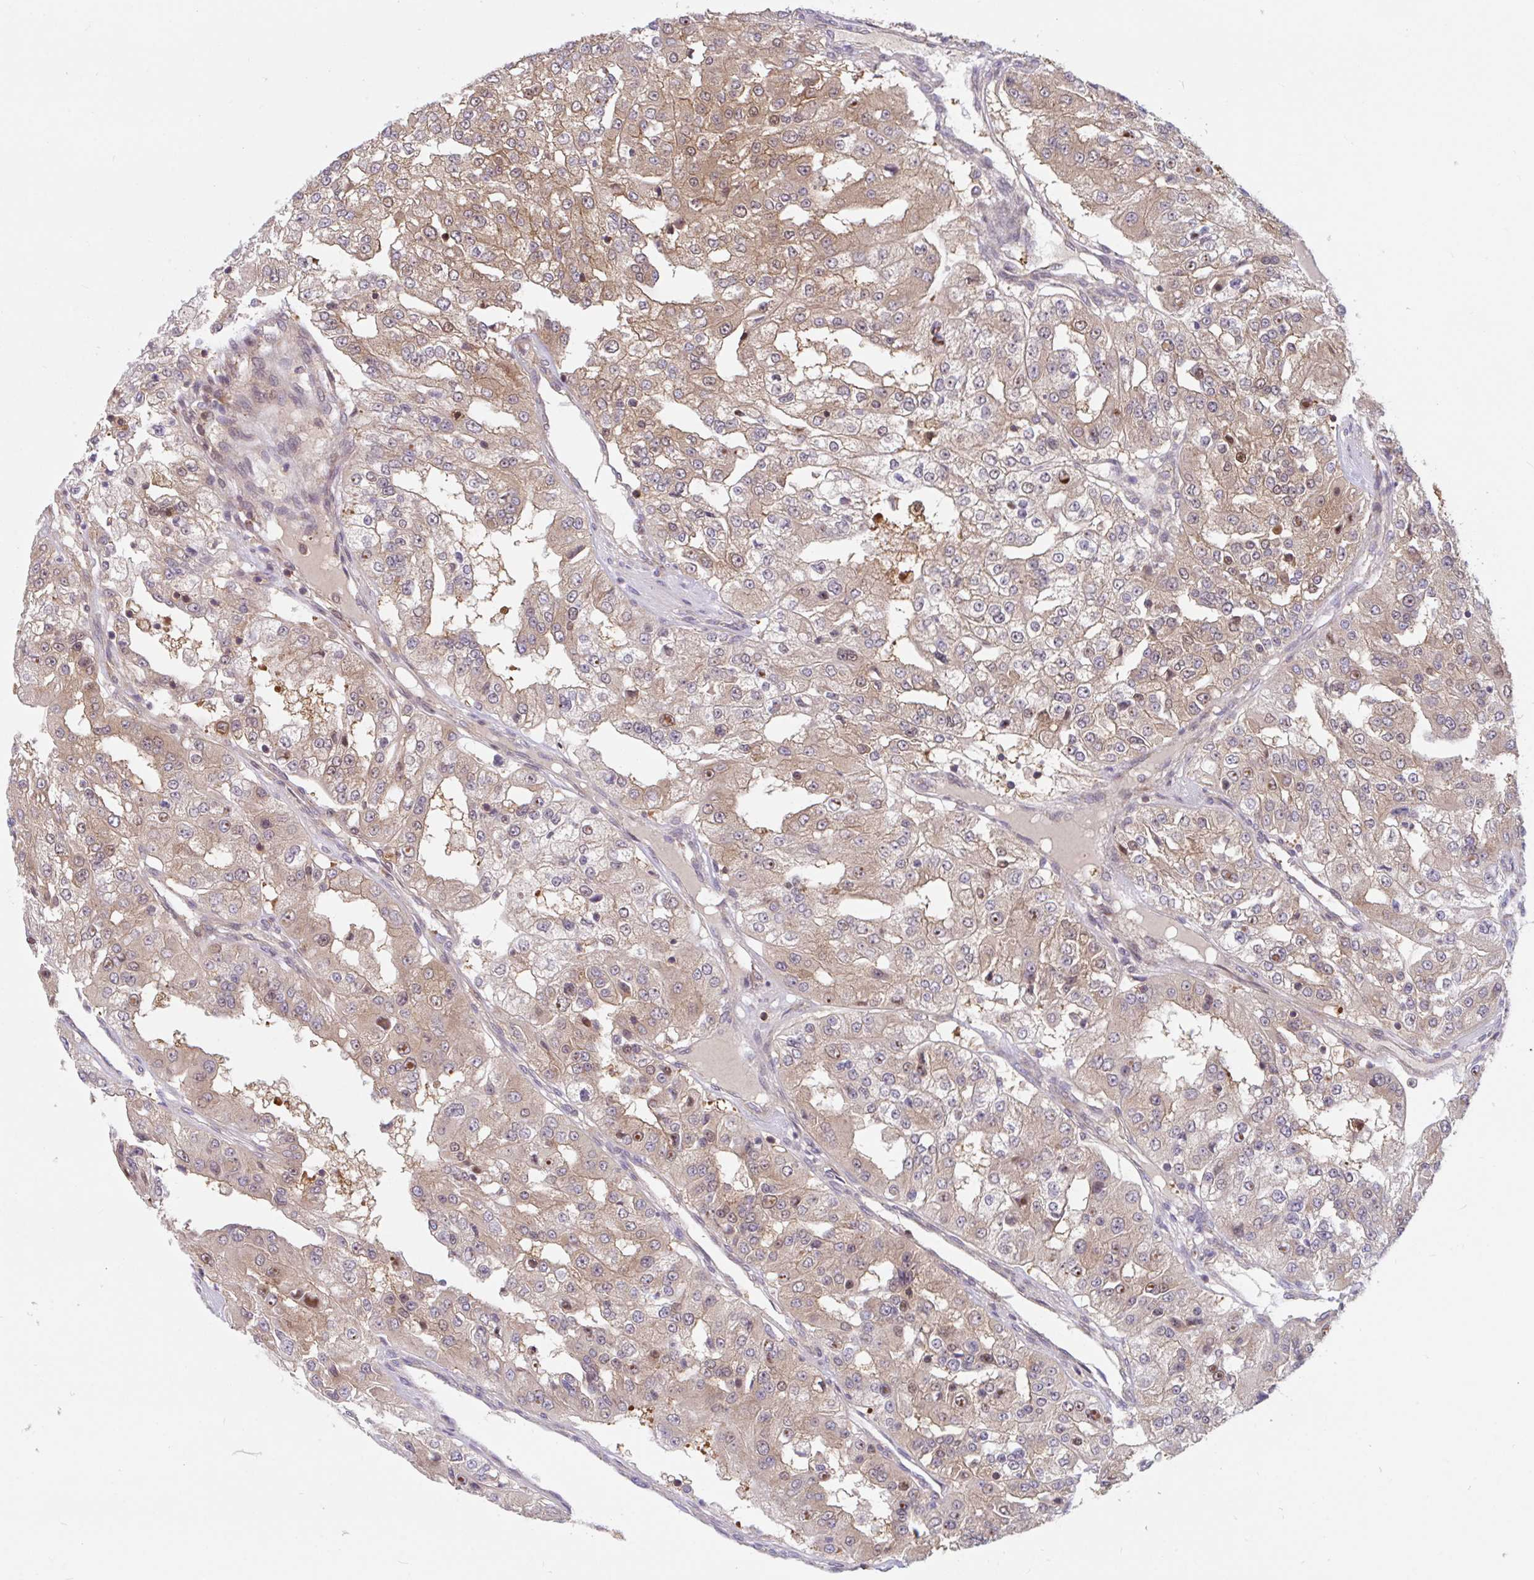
{"staining": {"intensity": "moderate", "quantity": ">75%", "location": "cytoplasmic/membranous,nuclear"}, "tissue": "renal cancer", "cell_type": "Tumor cells", "image_type": "cancer", "snomed": [{"axis": "morphology", "description": "Adenocarcinoma, NOS"}, {"axis": "topography", "description": "Kidney"}], "caption": "Protein analysis of renal cancer (adenocarcinoma) tissue demonstrates moderate cytoplasmic/membranous and nuclear positivity in approximately >75% of tumor cells. Immunohistochemistry (ihc) stains the protein in brown and the nuclei are stained blue.", "gene": "LMNTD2", "patient": {"sex": "female", "age": 63}}